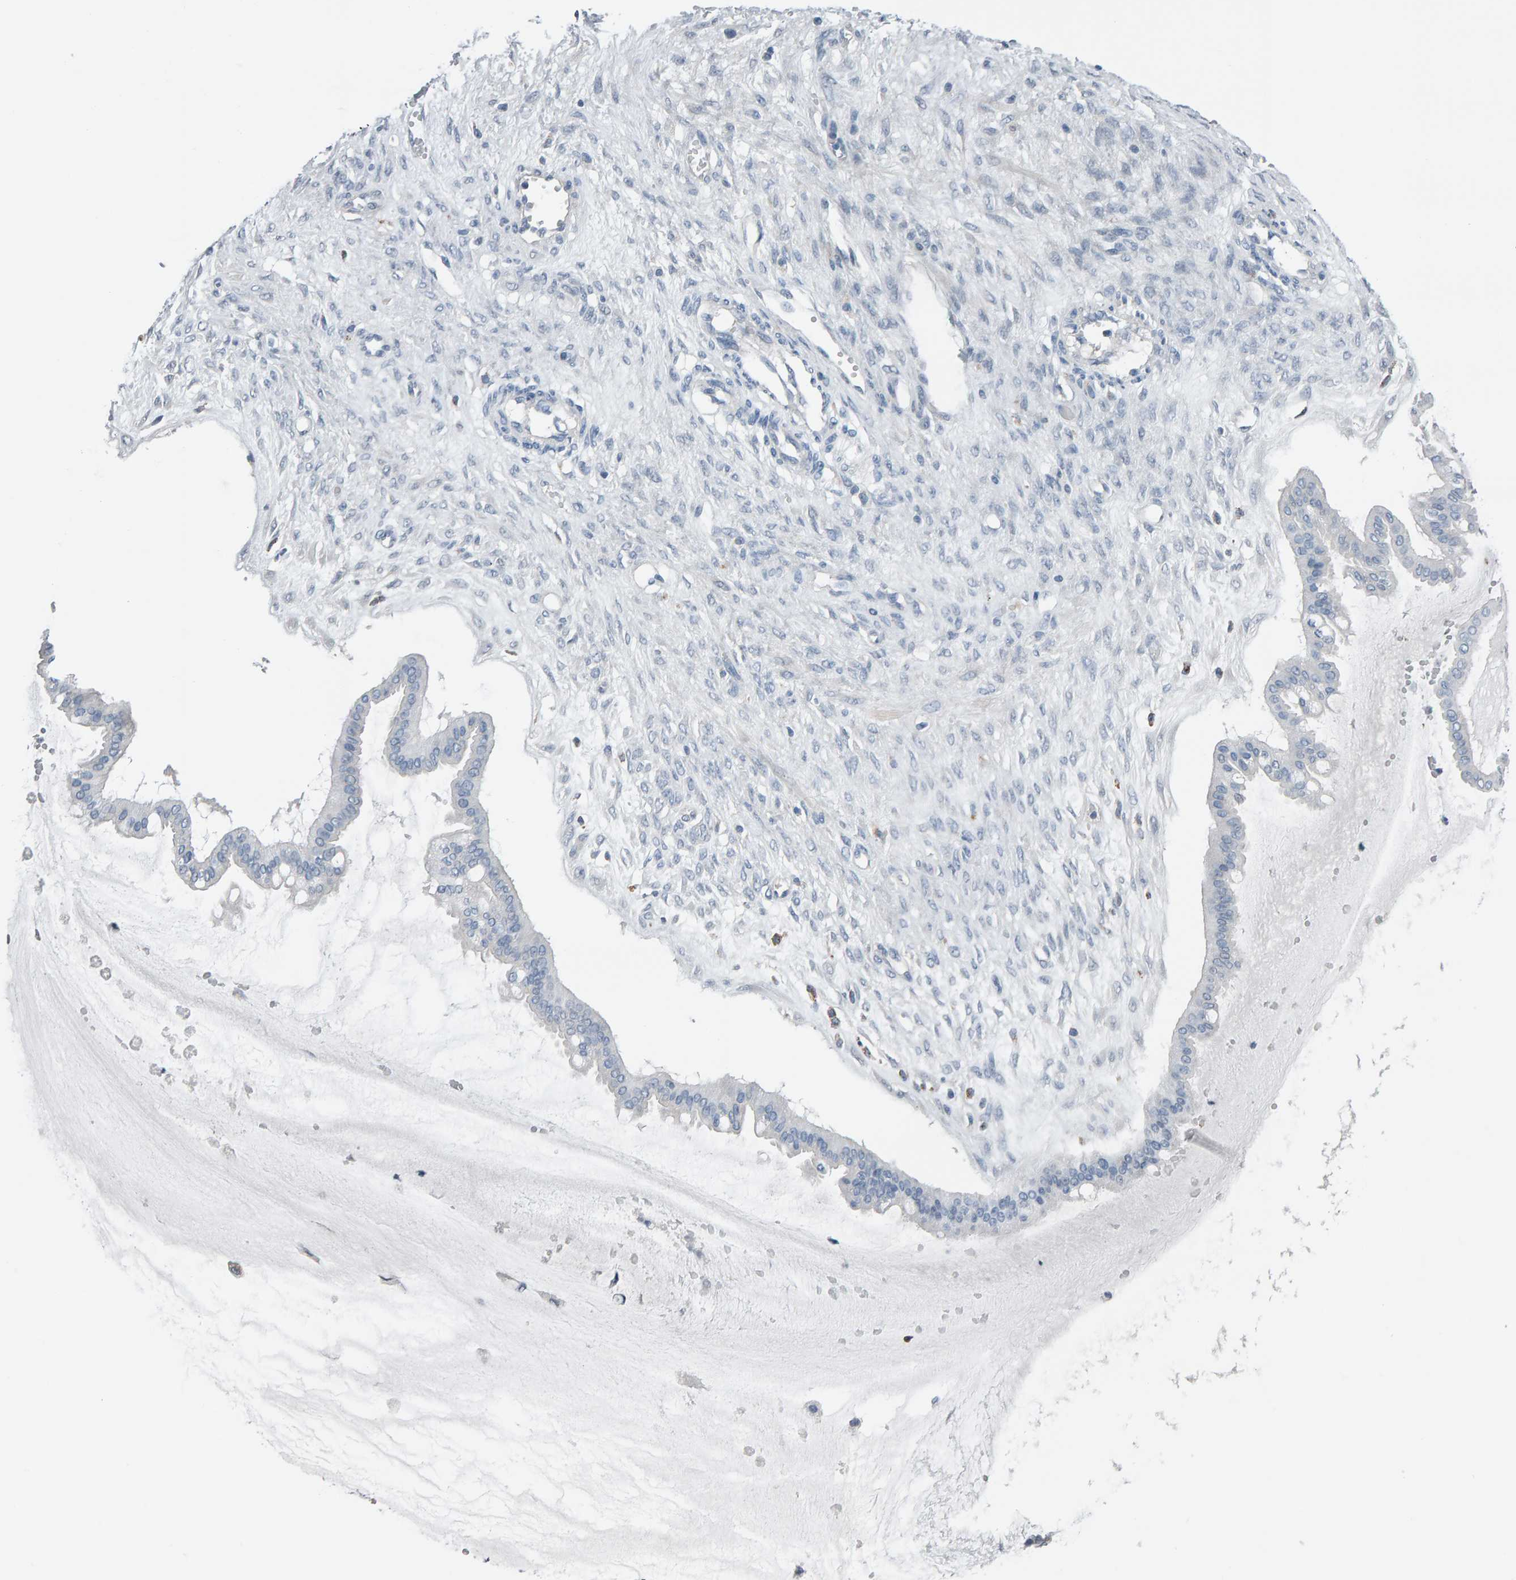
{"staining": {"intensity": "negative", "quantity": "none", "location": "none"}, "tissue": "ovarian cancer", "cell_type": "Tumor cells", "image_type": "cancer", "snomed": [{"axis": "morphology", "description": "Cystadenocarcinoma, mucinous, NOS"}, {"axis": "topography", "description": "Ovary"}], "caption": "Immunohistochemistry (IHC) histopathology image of mucinous cystadenocarcinoma (ovarian) stained for a protein (brown), which shows no staining in tumor cells.", "gene": "IPPK", "patient": {"sex": "female", "age": 73}}